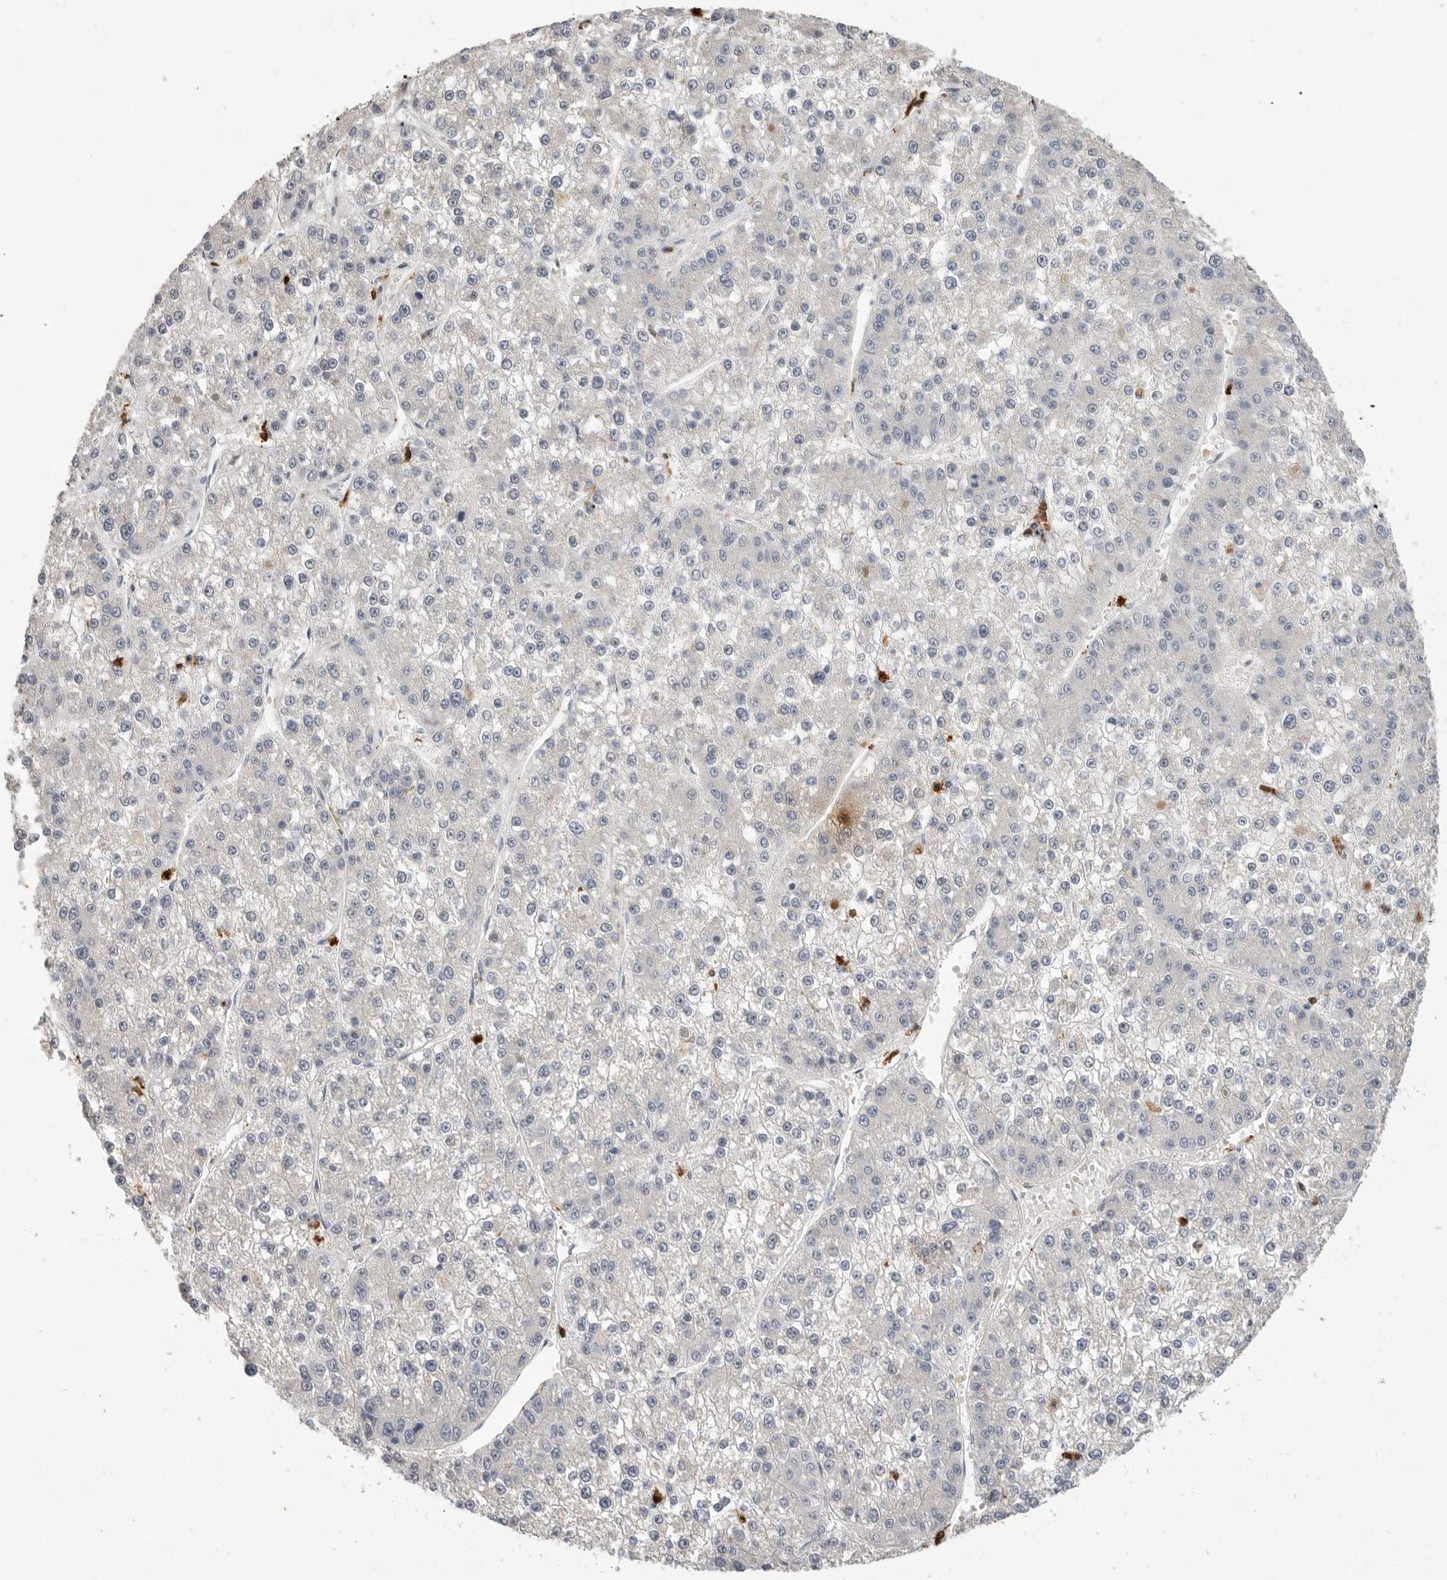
{"staining": {"intensity": "negative", "quantity": "none", "location": "none"}, "tissue": "liver cancer", "cell_type": "Tumor cells", "image_type": "cancer", "snomed": [{"axis": "morphology", "description": "Carcinoma, Hepatocellular, NOS"}, {"axis": "topography", "description": "Liver"}], "caption": "A micrograph of hepatocellular carcinoma (liver) stained for a protein demonstrates no brown staining in tumor cells.", "gene": "LTBR", "patient": {"sex": "female", "age": 73}}